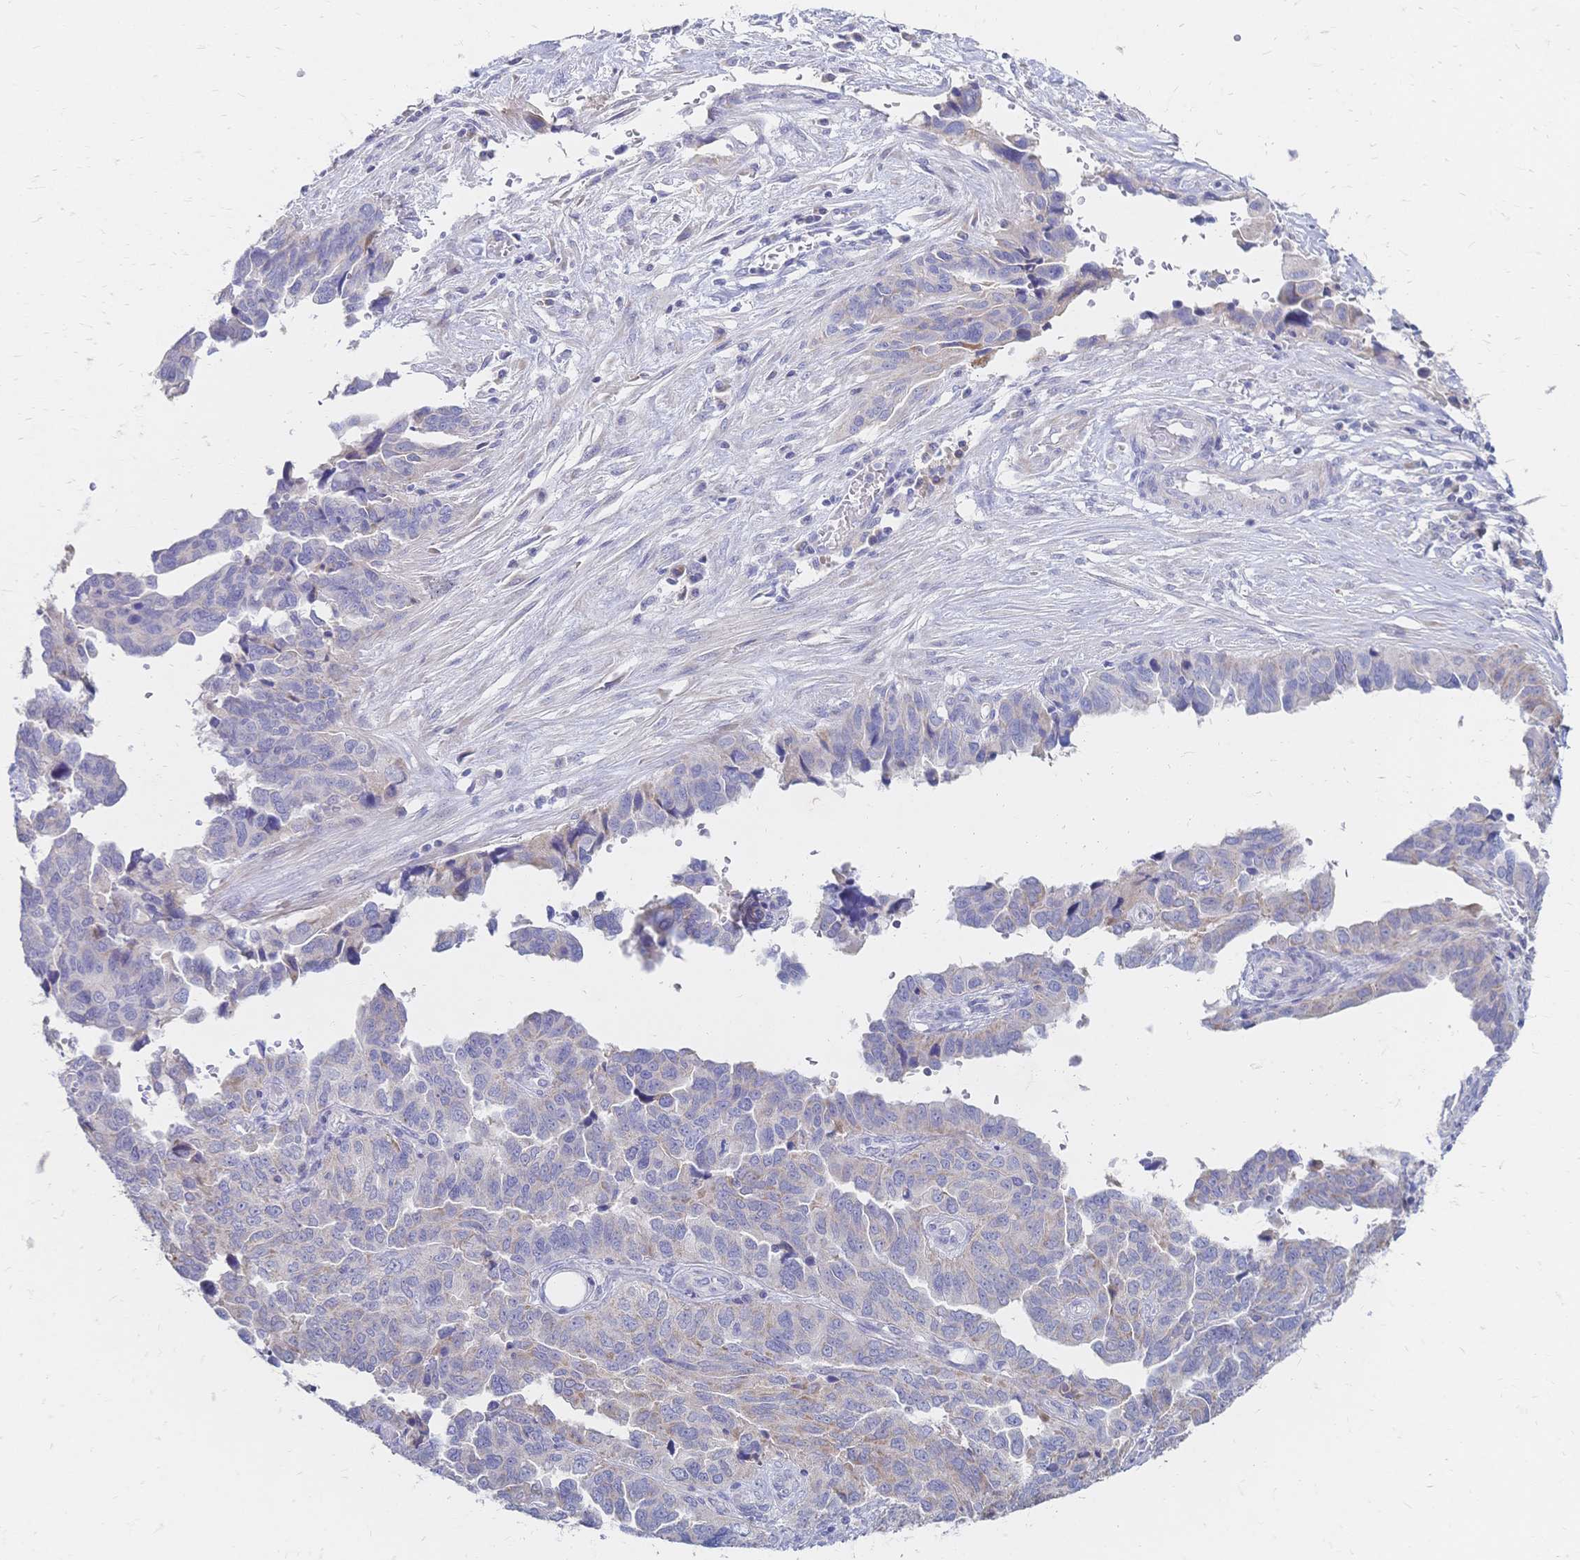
{"staining": {"intensity": "weak", "quantity": "<25%", "location": "cytoplasmic/membranous"}, "tissue": "ovarian cancer", "cell_type": "Tumor cells", "image_type": "cancer", "snomed": [{"axis": "morphology", "description": "Cystadenocarcinoma, serous, NOS"}, {"axis": "topography", "description": "Ovary"}], "caption": "An immunohistochemistry histopathology image of serous cystadenocarcinoma (ovarian) is shown. There is no staining in tumor cells of serous cystadenocarcinoma (ovarian).", "gene": "VWC2L", "patient": {"sex": "female", "age": 64}}